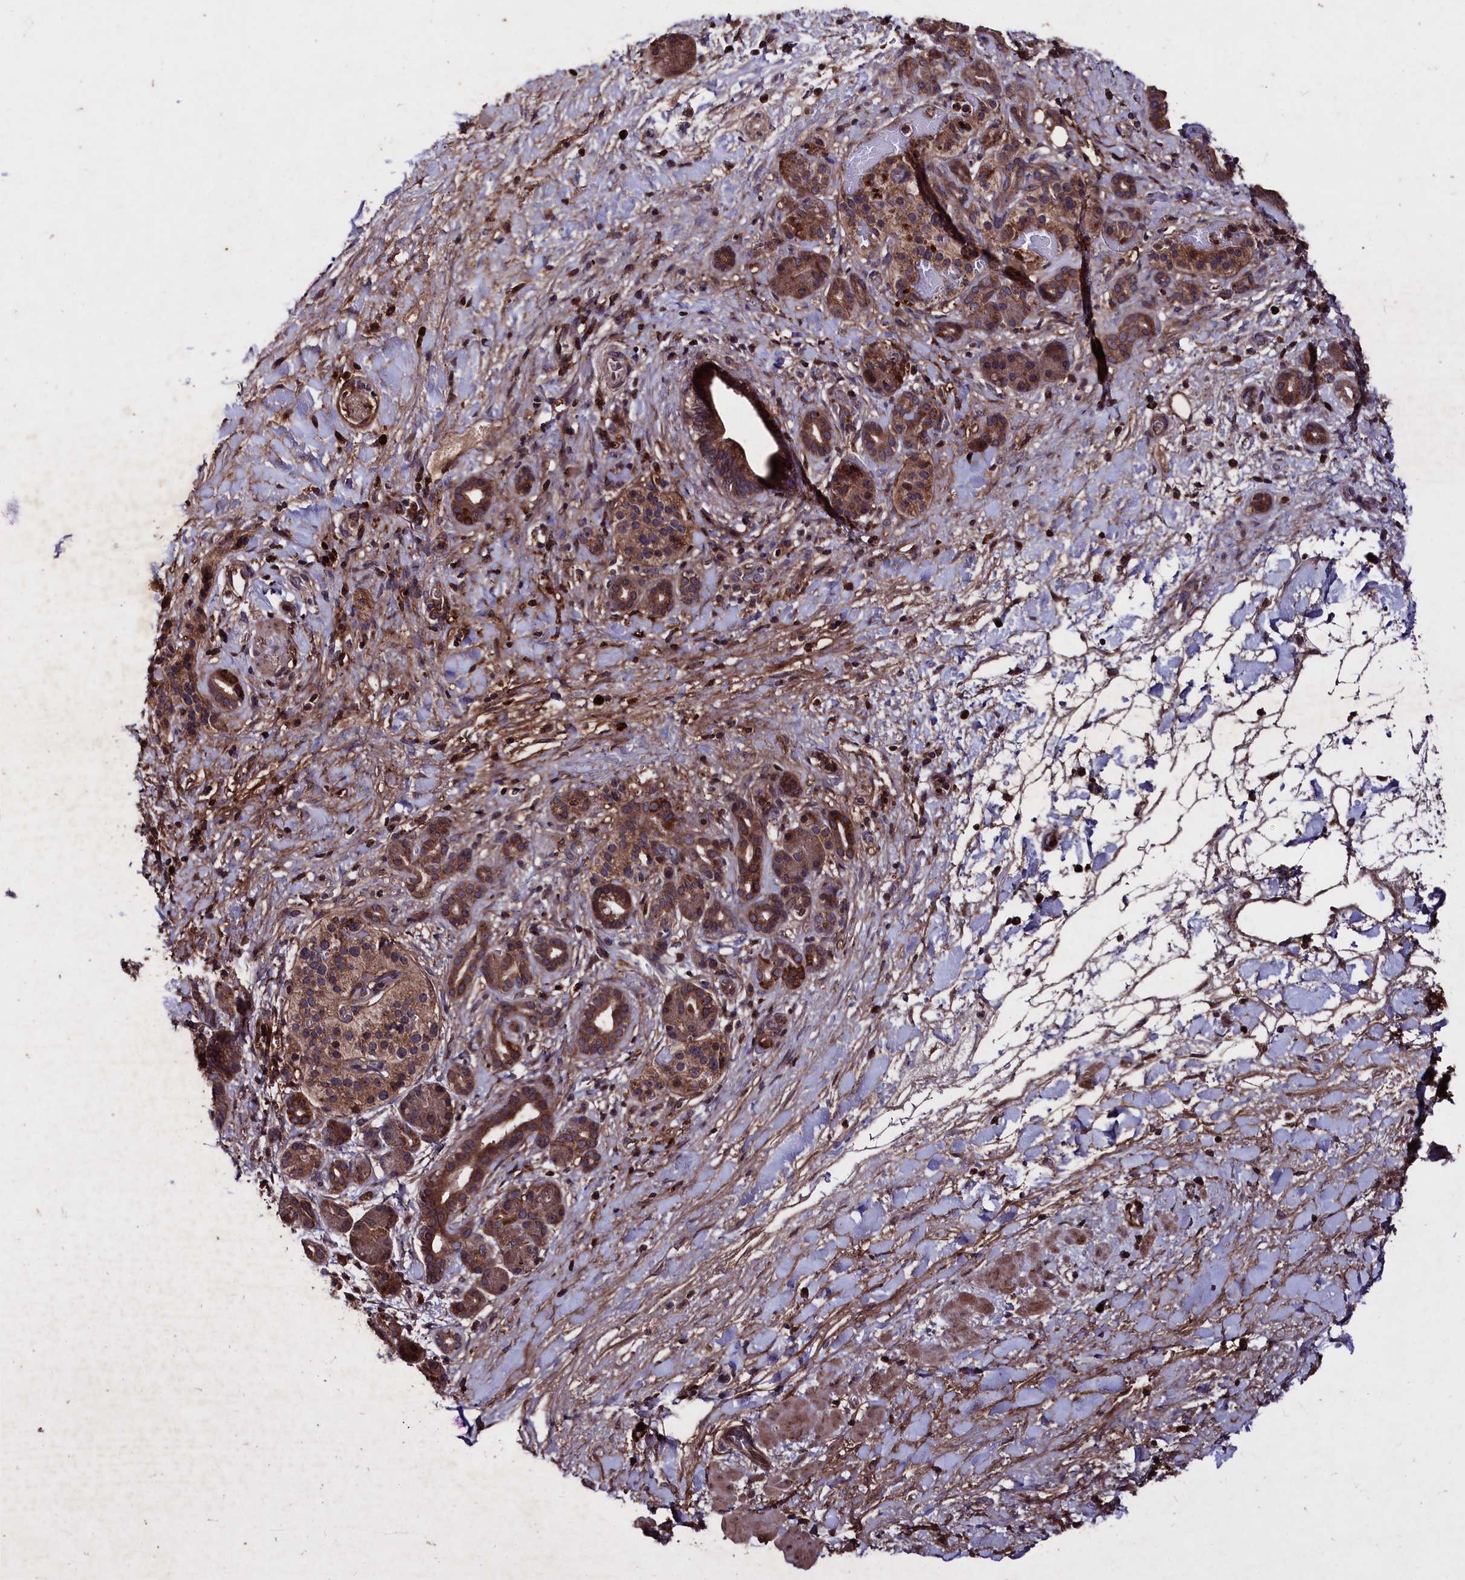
{"staining": {"intensity": "moderate", "quantity": ">75%", "location": "cytoplasmic/membranous"}, "tissue": "pancreatic cancer", "cell_type": "Tumor cells", "image_type": "cancer", "snomed": [{"axis": "morphology", "description": "Normal tissue, NOS"}, {"axis": "morphology", "description": "Adenocarcinoma, NOS"}, {"axis": "topography", "description": "Pancreas"}, {"axis": "topography", "description": "Peripheral nerve tissue"}], "caption": "Immunohistochemical staining of pancreatic cancer (adenocarcinoma) reveals medium levels of moderate cytoplasmic/membranous positivity in approximately >75% of tumor cells.", "gene": "MYO1H", "patient": {"sex": "female", "age": 77}}